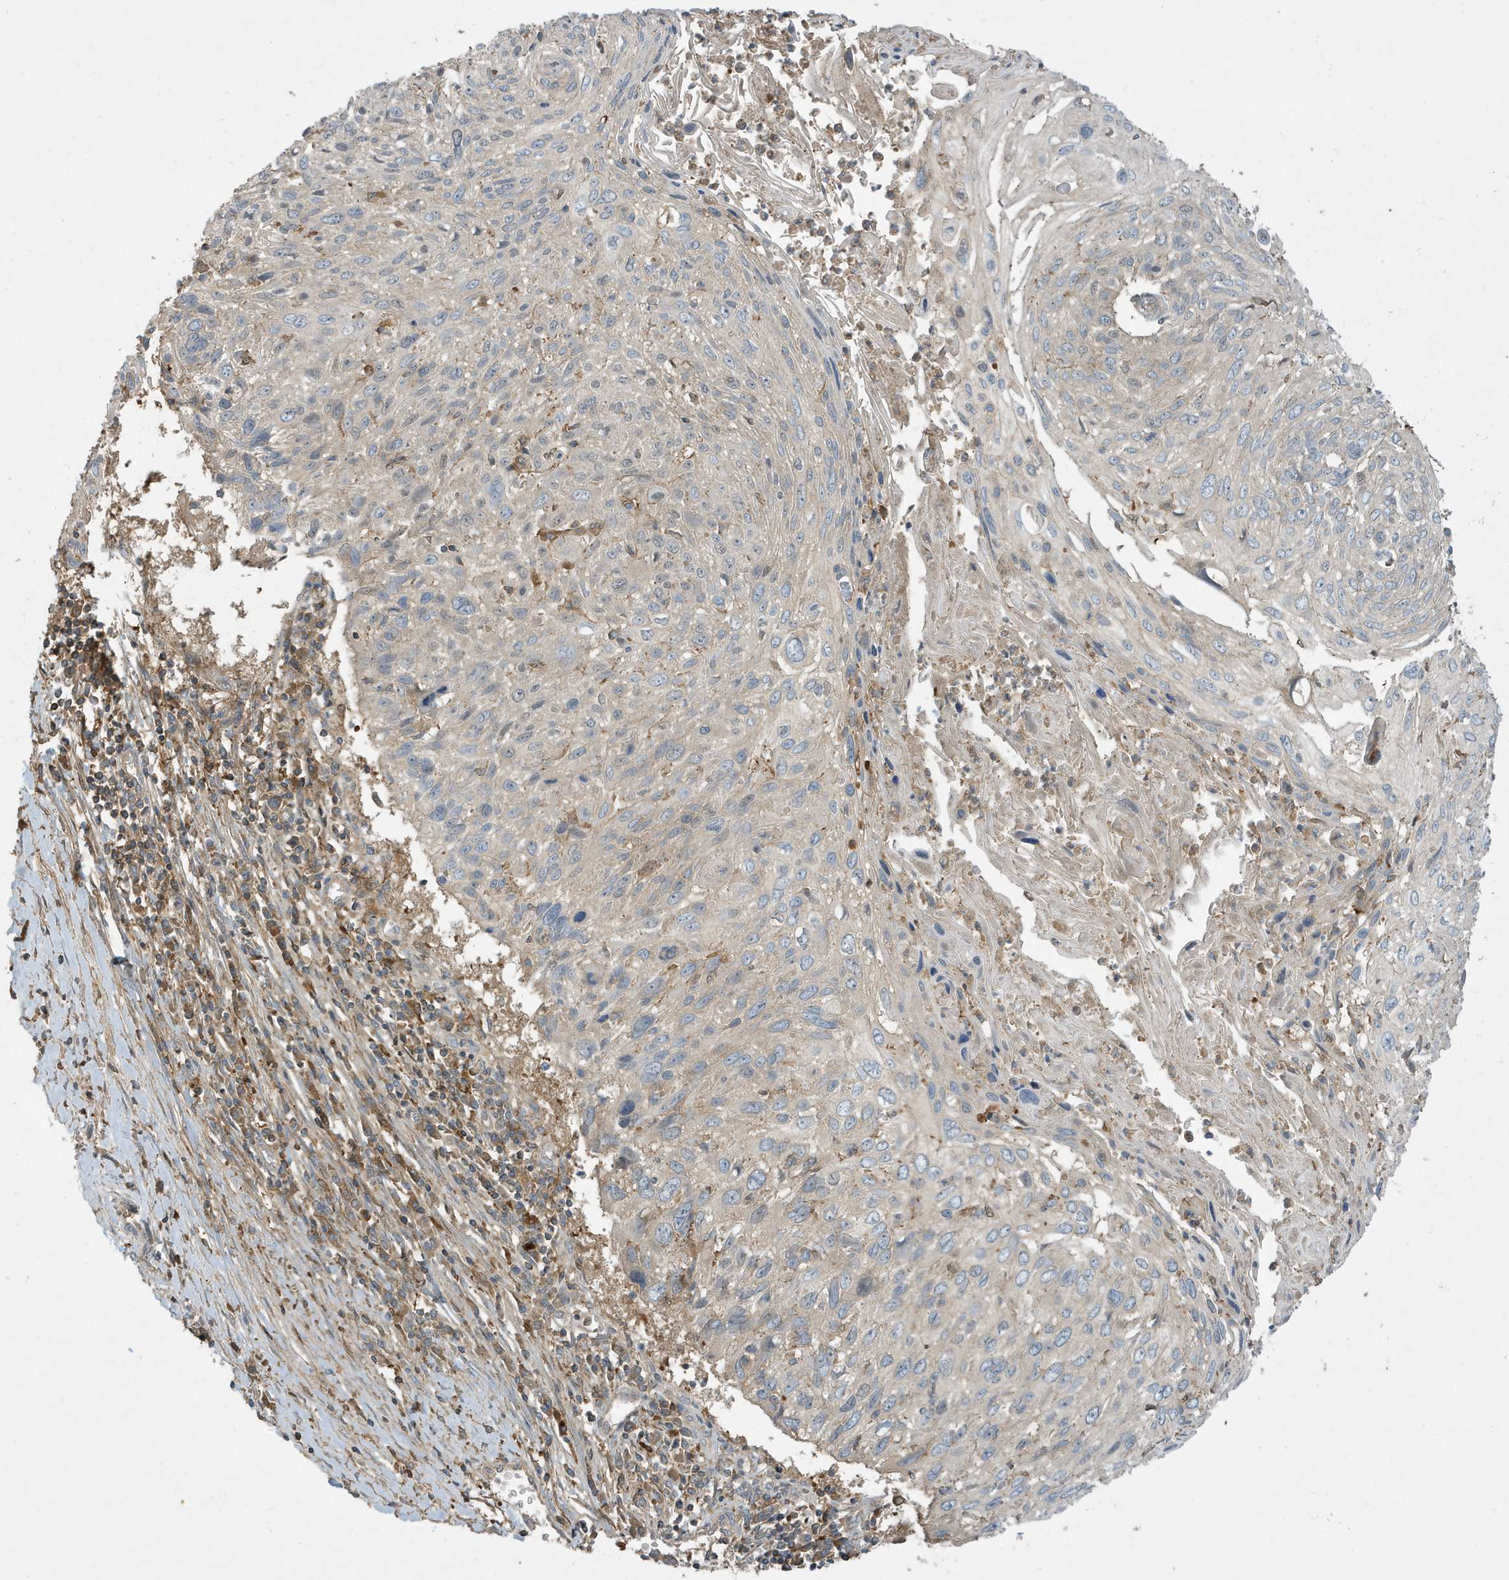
{"staining": {"intensity": "negative", "quantity": "none", "location": "none"}, "tissue": "cervical cancer", "cell_type": "Tumor cells", "image_type": "cancer", "snomed": [{"axis": "morphology", "description": "Squamous cell carcinoma, NOS"}, {"axis": "topography", "description": "Cervix"}], "caption": "Human cervical cancer stained for a protein using IHC displays no positivity in tumor cells.", "gene": "ABTB1", "patient": {"sex": "female", "age": 51}}